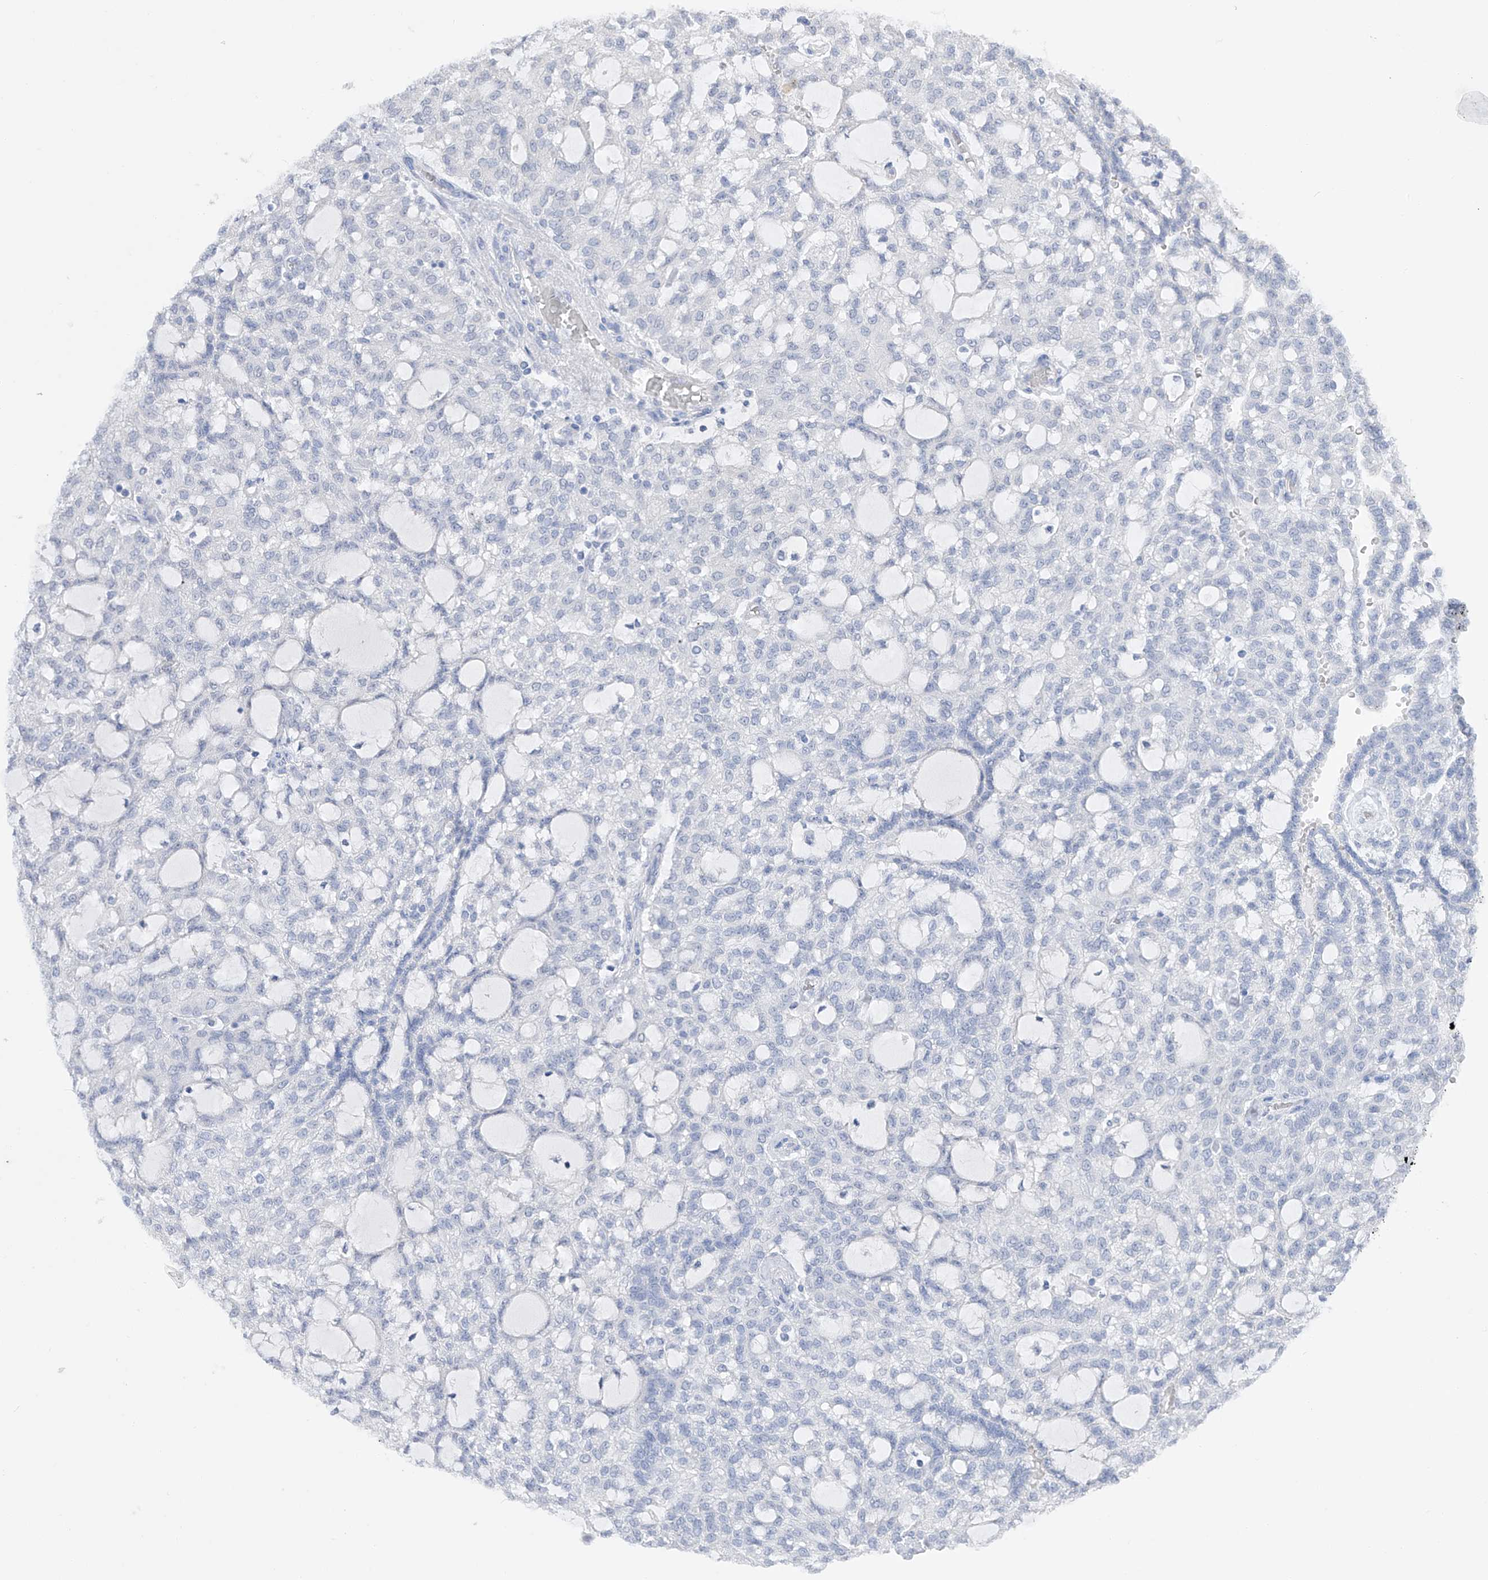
{"staining": {"intensity": "negative", "quantity": "none", "location": "none"}, "tissue": "renal cancer", "cell_type": "Tumor cells", "image_type": "cancer", "snomed": [{"axis": "morphology", "description": "Adenocarcinoma, NOS"}, {"axis": "topography", "description": "Kidney"}], "caption": "Renal adenocarcinoma stained for a protein using immunohistochemistry (IHC) shows no expression tumor cells.", "gene": "ADRA1A", "patient": {"sex": "male", "age": 63}}